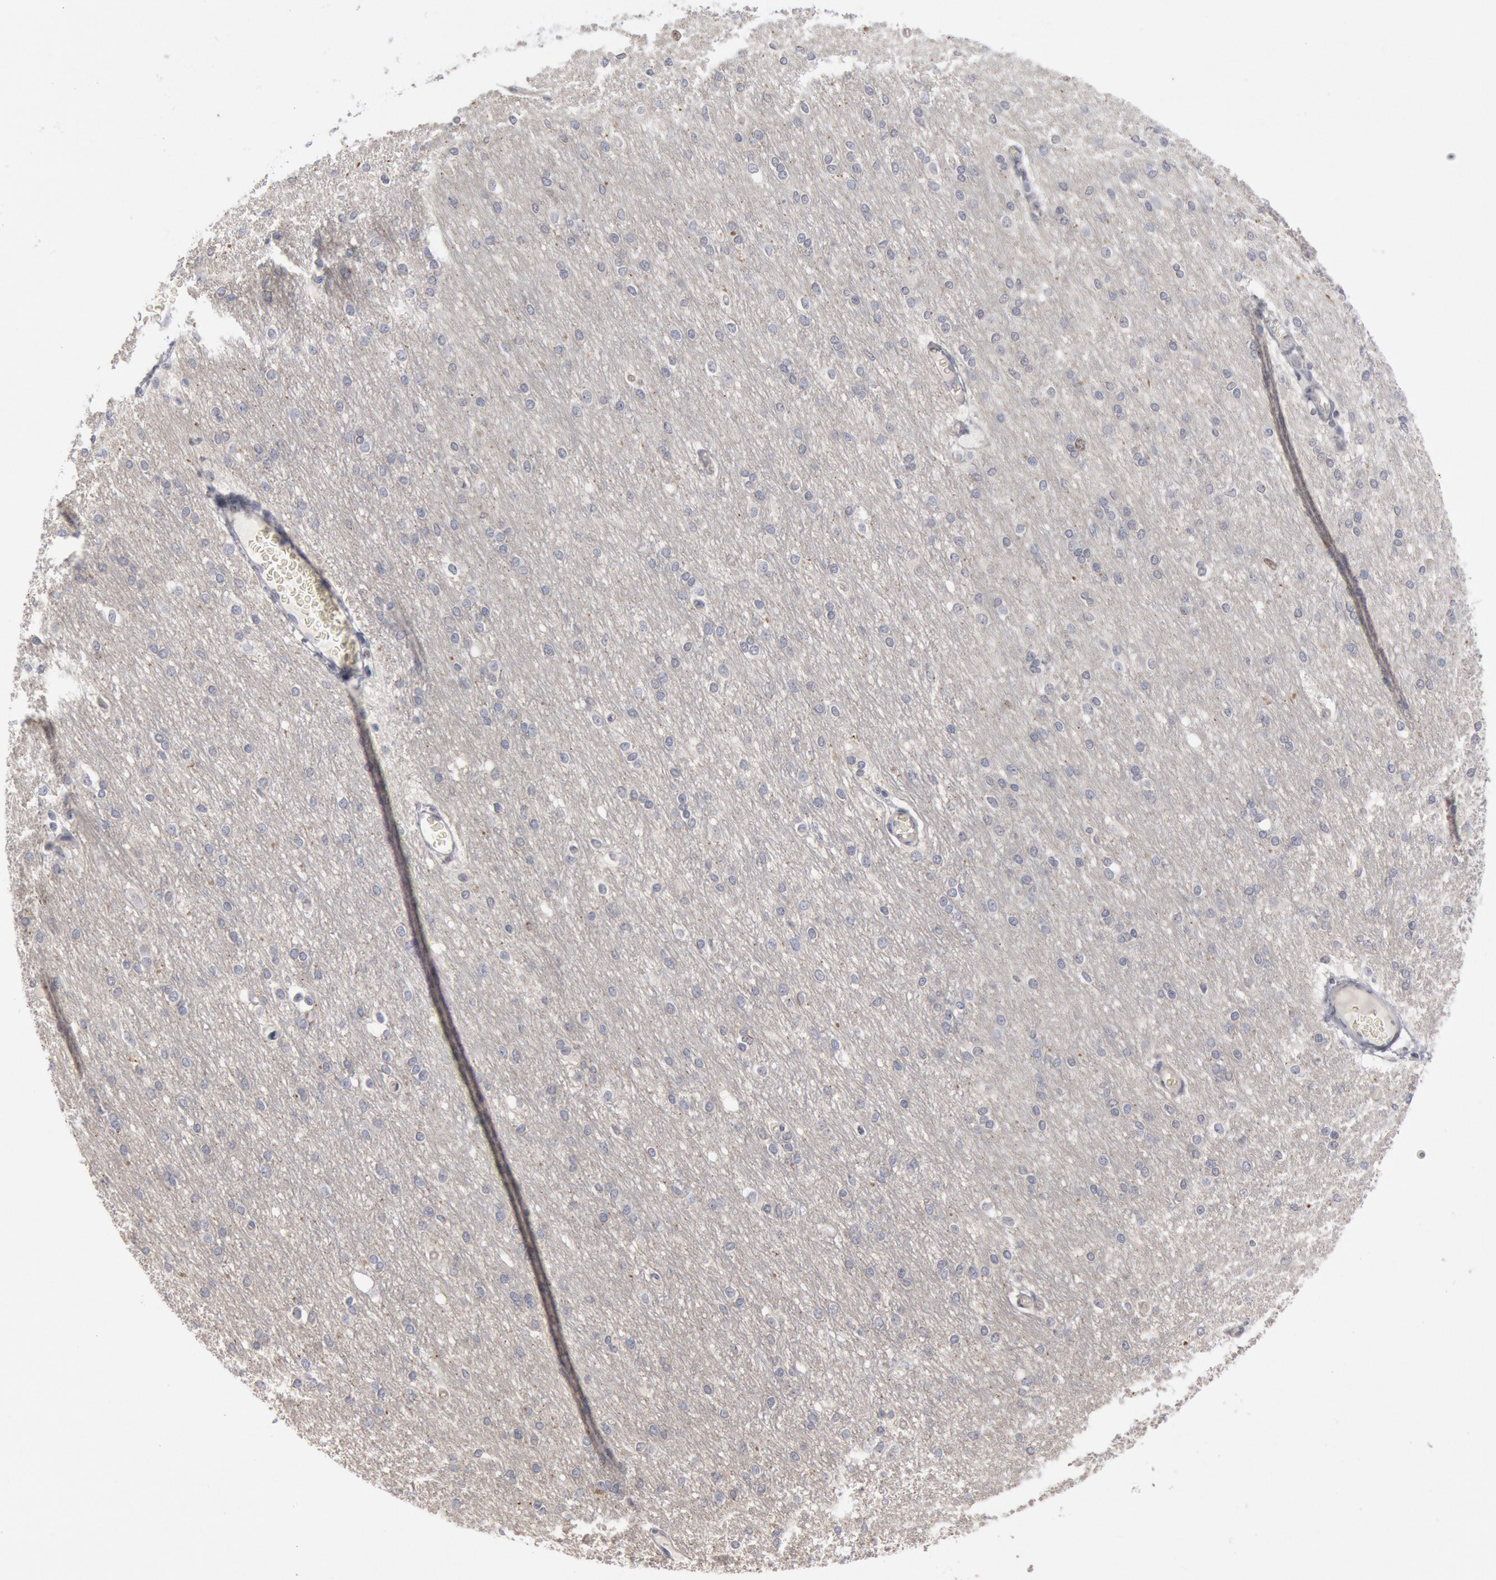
{"staining": {"intensity": "negative", "quantity": "none", "location": "none"}, "tissue": "cerebral cortex", "cell_type": "Endothelial cells", "image_type": "normal", "snomed": [{"axis": "morphology", "description": "Normal tissue, NOS"}, {"axis": "morphology", "description": "Inflammation, NOS"}, {"axis": "topography", "description": "Cerebral cortex"}], "caption": "Immunohistochemical staining of benign human cerebral cortex reveals no significant staining in endothelial cells. (DAB immunohistochemistry, high magnification).", "gene": "WDHD1", "patient": {"sex": "male", "age": 6}}